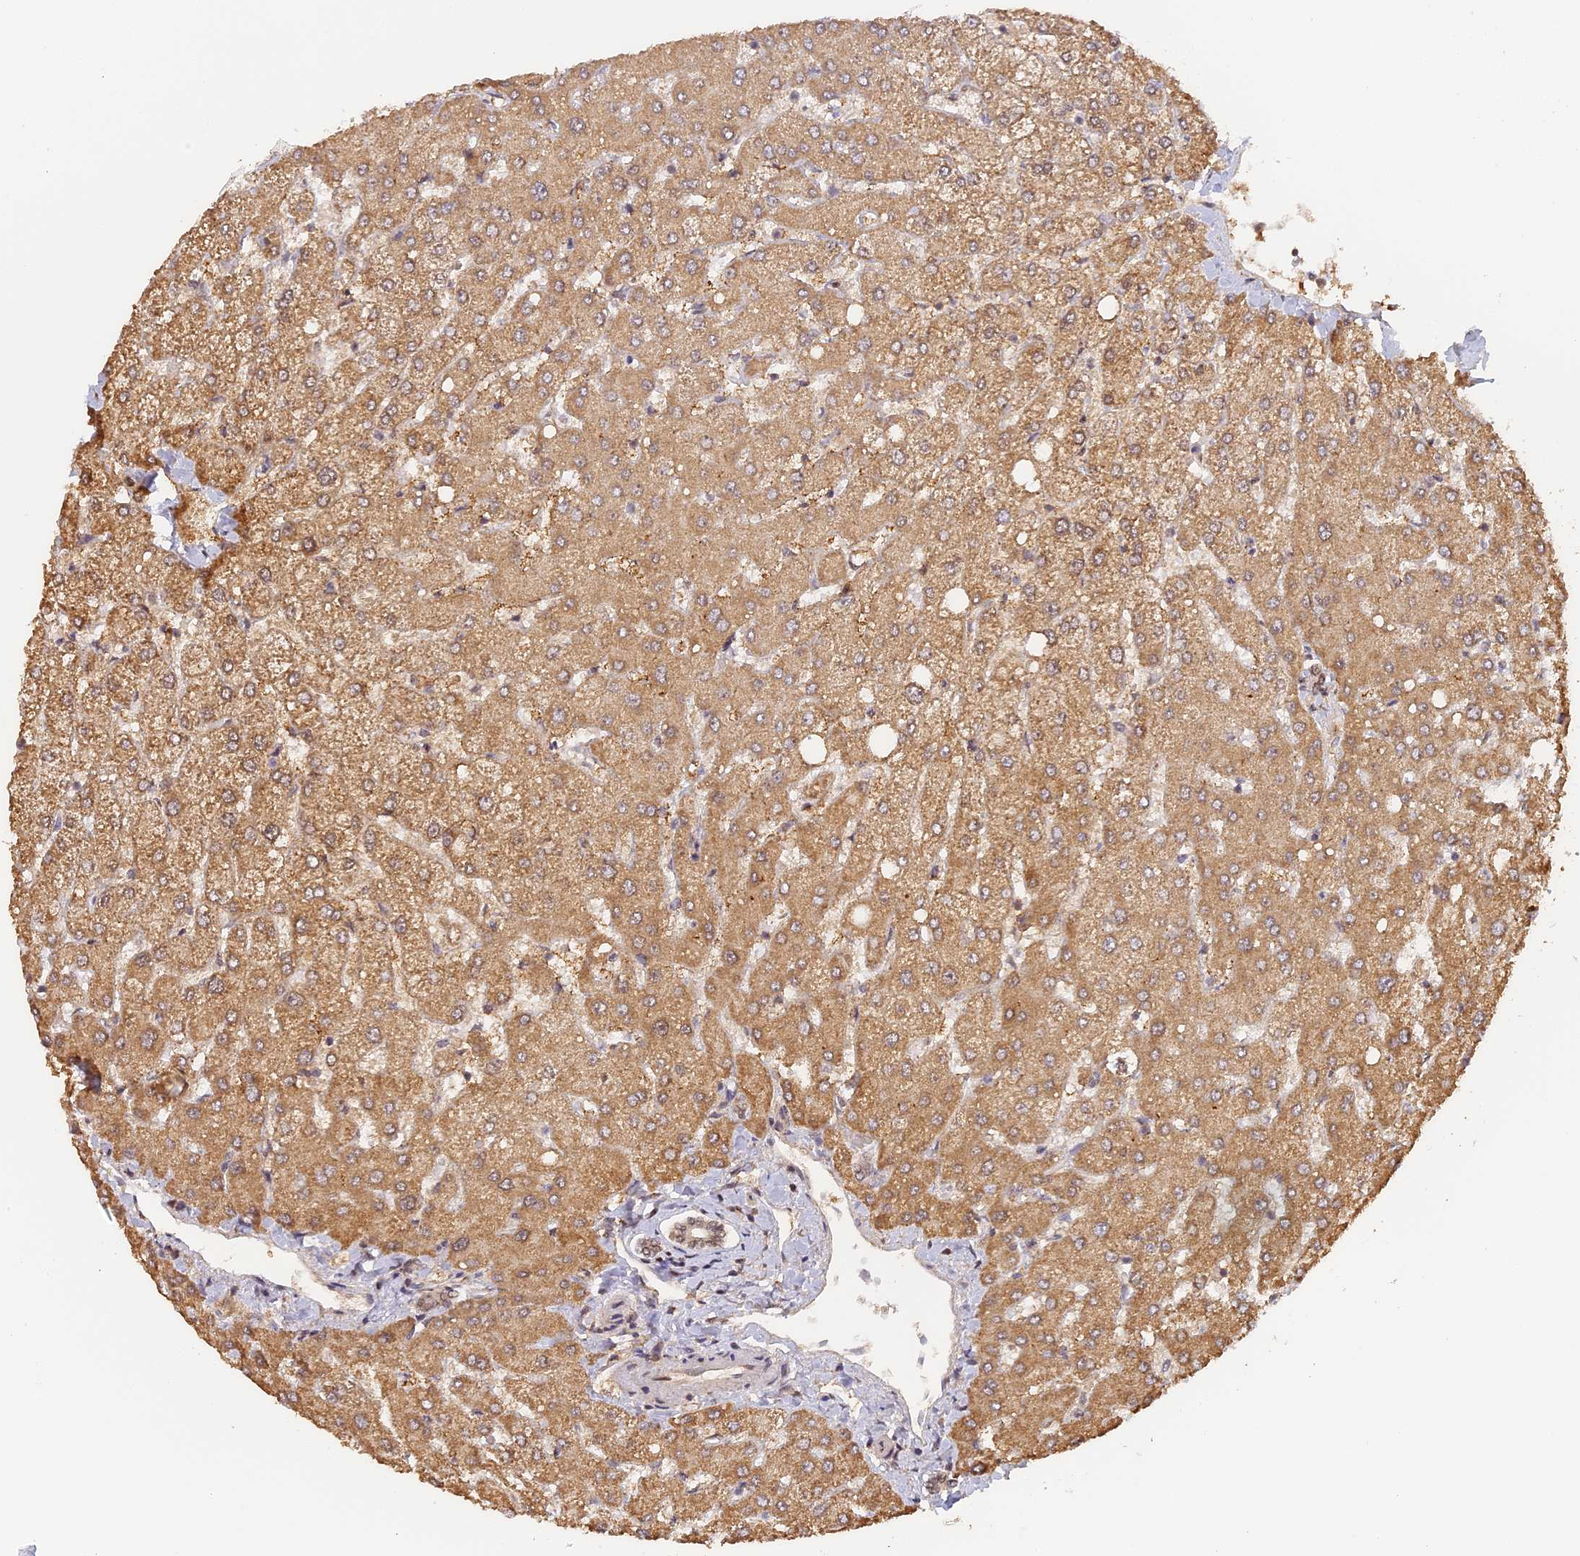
{"staining": {"intensity": "weak", "quantity": ">75%", "location": "nuclear"}, "tissue": "liver", "cell_type": "Cholangiocytes", "image_type": "normal", "snomed": [{"axis": "morphology", "description": "Normal tissue, NOS"}, {"axis": "topography", "description": "Liver"}], "caption": "An immunohistochemistry (IHC) photomicrograph of benign tissue is shown. Protein staining in brown labels weak nuclear positivity in liver within cholangiocytes.", "gene": "MYBL2", "patient": {"sex": "female", "age": 54}}